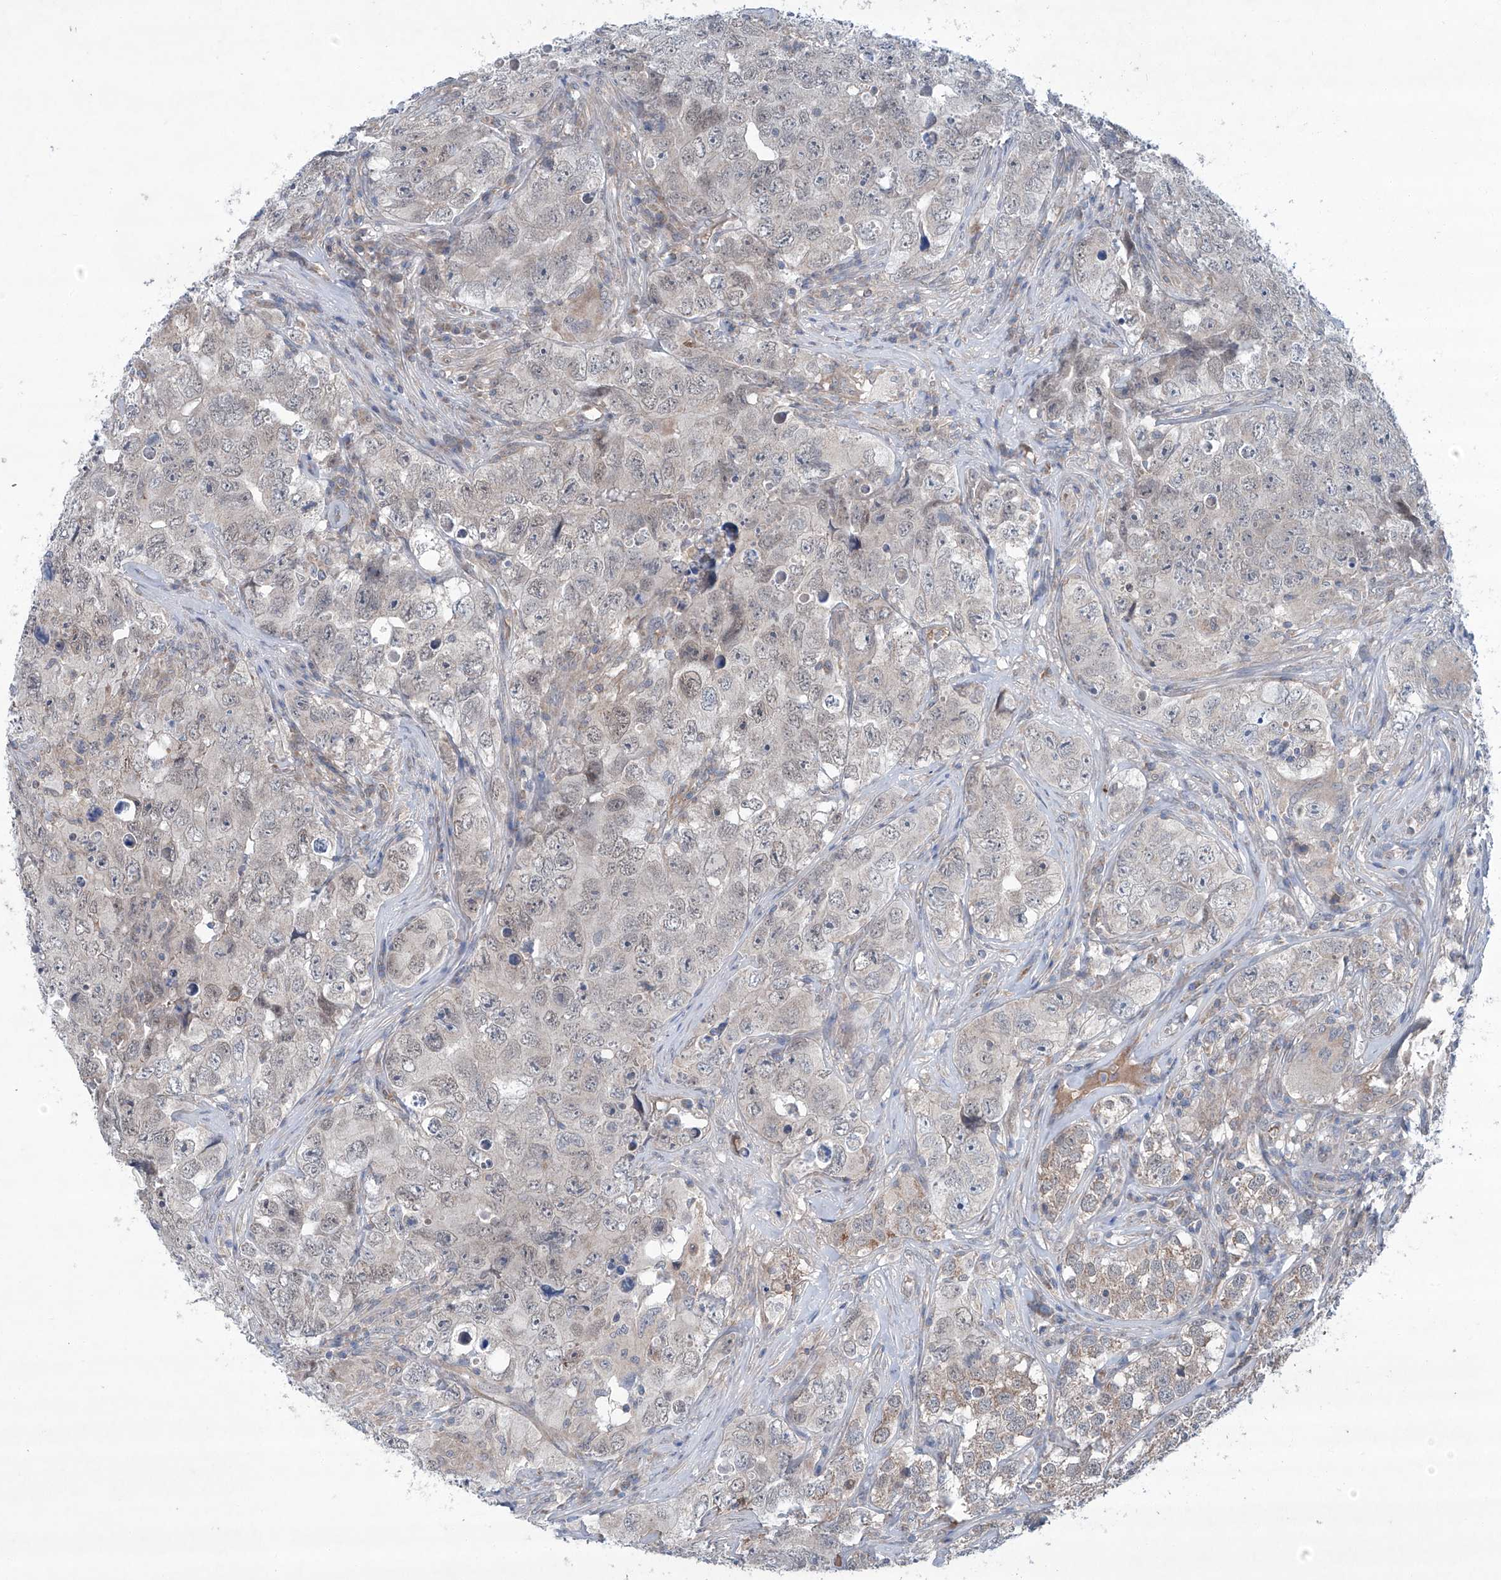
{"staining": {"intensity": "negative", "quantity": "none", "location": "none"}, "tissue": "testis cancer", "cell_type": "Tumor cells", "image_type": "cancer", "snomed": [{"axis": "morphology", "description": "Seminoma, NOS"}, {"axis": "morphology", "description": "Carcinoma, Embryonal, NOS"}, {"axis": "topography", "description": "Testis"}], "caption": "High power microscopy histopathology image of an IHC image of testis embryonal carcinoma, revealing no significant staining in tumor cells.", "gene": "SIX4", "patient": {"sex": "male", "age": 43}}